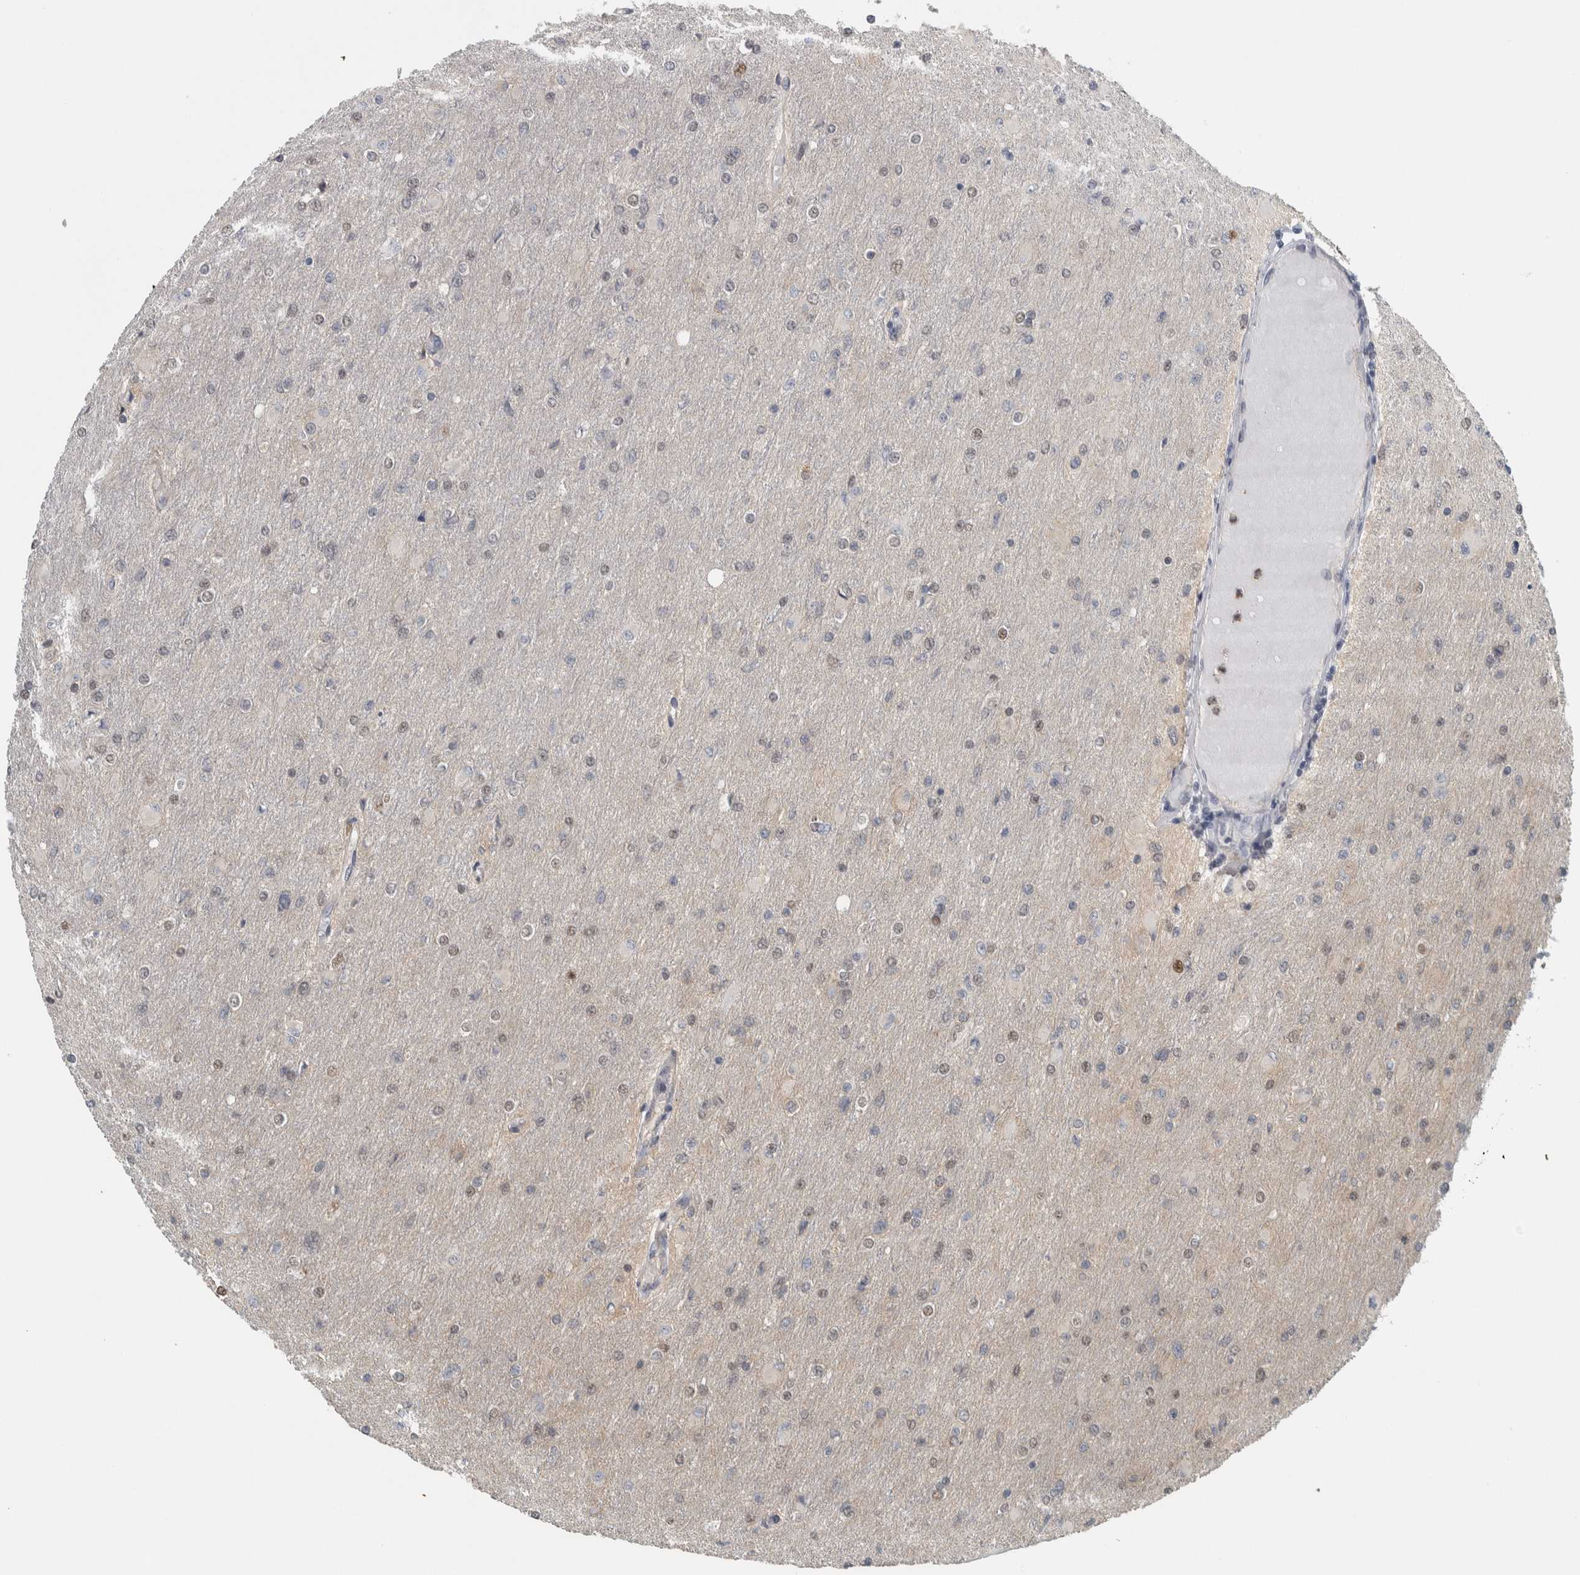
{"staining": {"intensity": "weak", "quantity": "<25%", "location": "nuclear"}, "tissue": "glioma", "cell_type": "Tumor cells", "image_type": "cancer", "snomed": [{"axis": "morphology", "description": "Glioma, malignant, High grade"}, {"axis": "topography", "description": "Cerebral cortex"}], "caption": "Immunohistochemical staining of glioma exhibits no significant staining in tumor cells.", "gene": "ADPRM", "patient": {"sex": "female", "age": 36}}